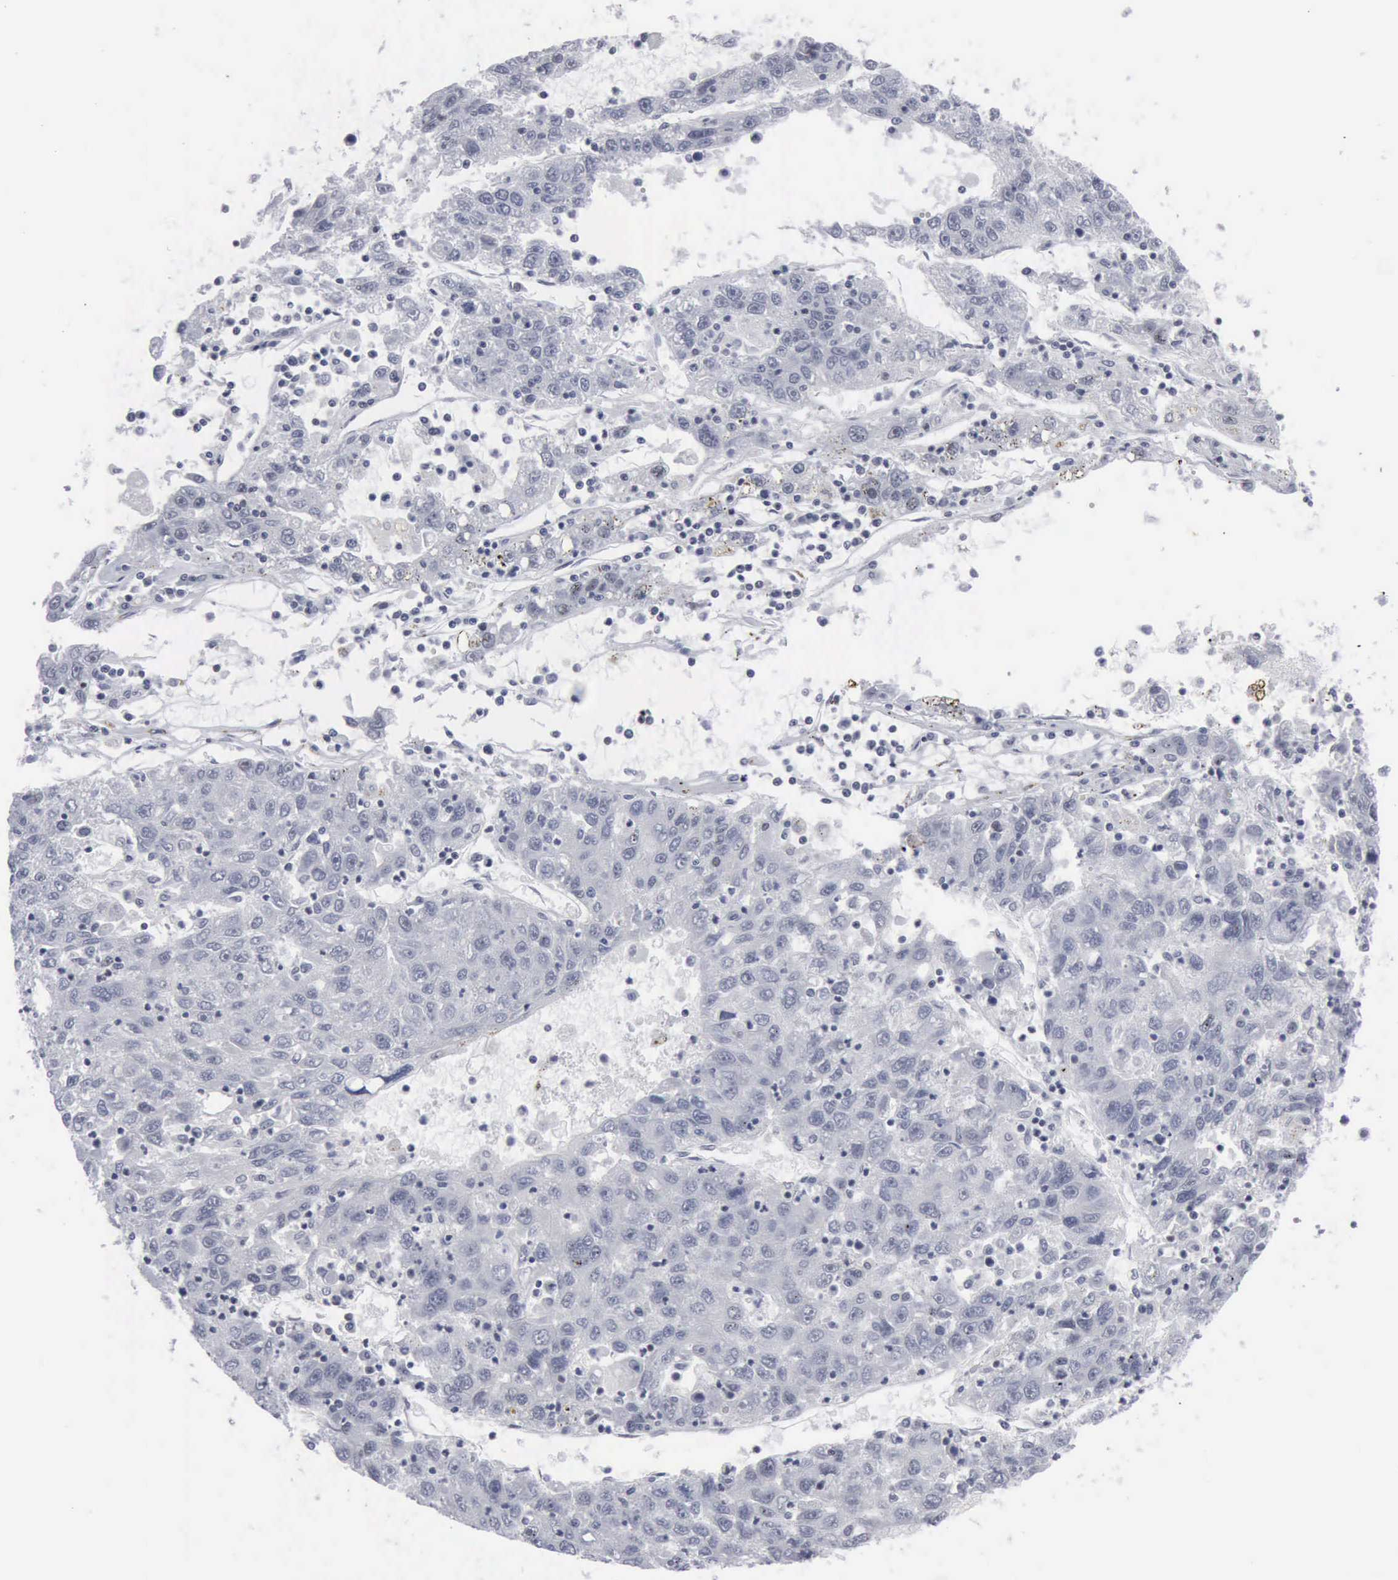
{"staining": {"intensity": "negative", "quantity": "none", "location": "none"}, "tissue": "liver cancer", "cell_type": "Tumor cells", "image_type": "cancer", "snomed": [{"axis": "morphology", "description": "Carcinoma, Hepatocellular, NOS"}, {"axis": "topography", "description": "Liver"}], "caption": "IHC of liver hepatocellular carcinoma displays no staining in tumor cells.", "gene": "XPA", "patient": {"sex": "male", "age": 49}}